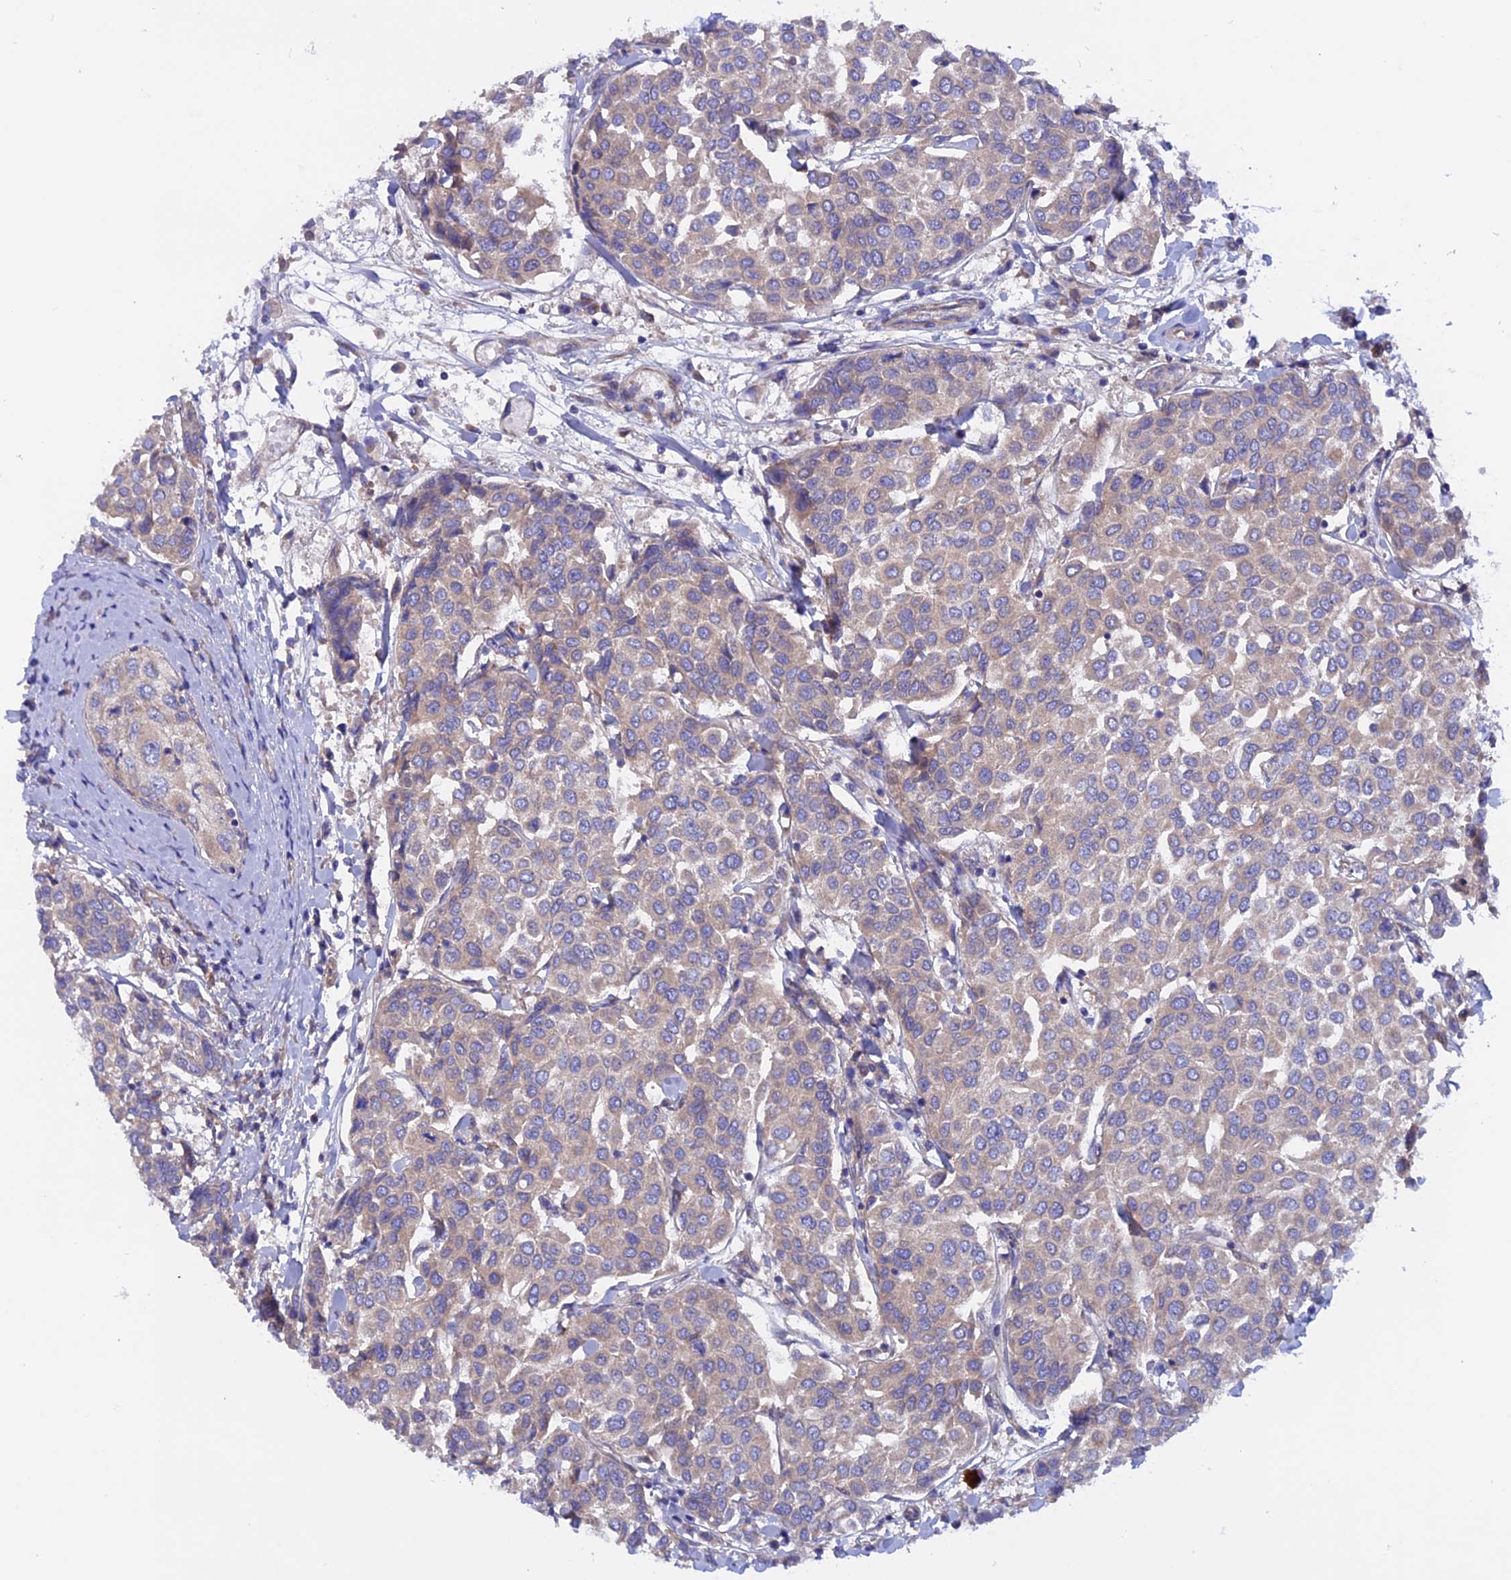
{"staining": {"intensity": "weak", "quantity": "<25%", "location": "cytoplasmic/membranous"}, "tissue": "breast cancer", "cell_type": "Tumor cells", "image_type": "cancer", "snomed": [{"axis": "morphology", "description": "Duct carcinoma"}, {"axis": "topography", "description": "Breast"}], "caption": "A photomicrograph of human breast invasive ductal carcinoma is negative for staining in tumor cells. (DAB (3,3'-diaminobenzidine) IHC, high magnification).", "gene": "HYCC1", "patient": {"sex": "female", "age": 55}}